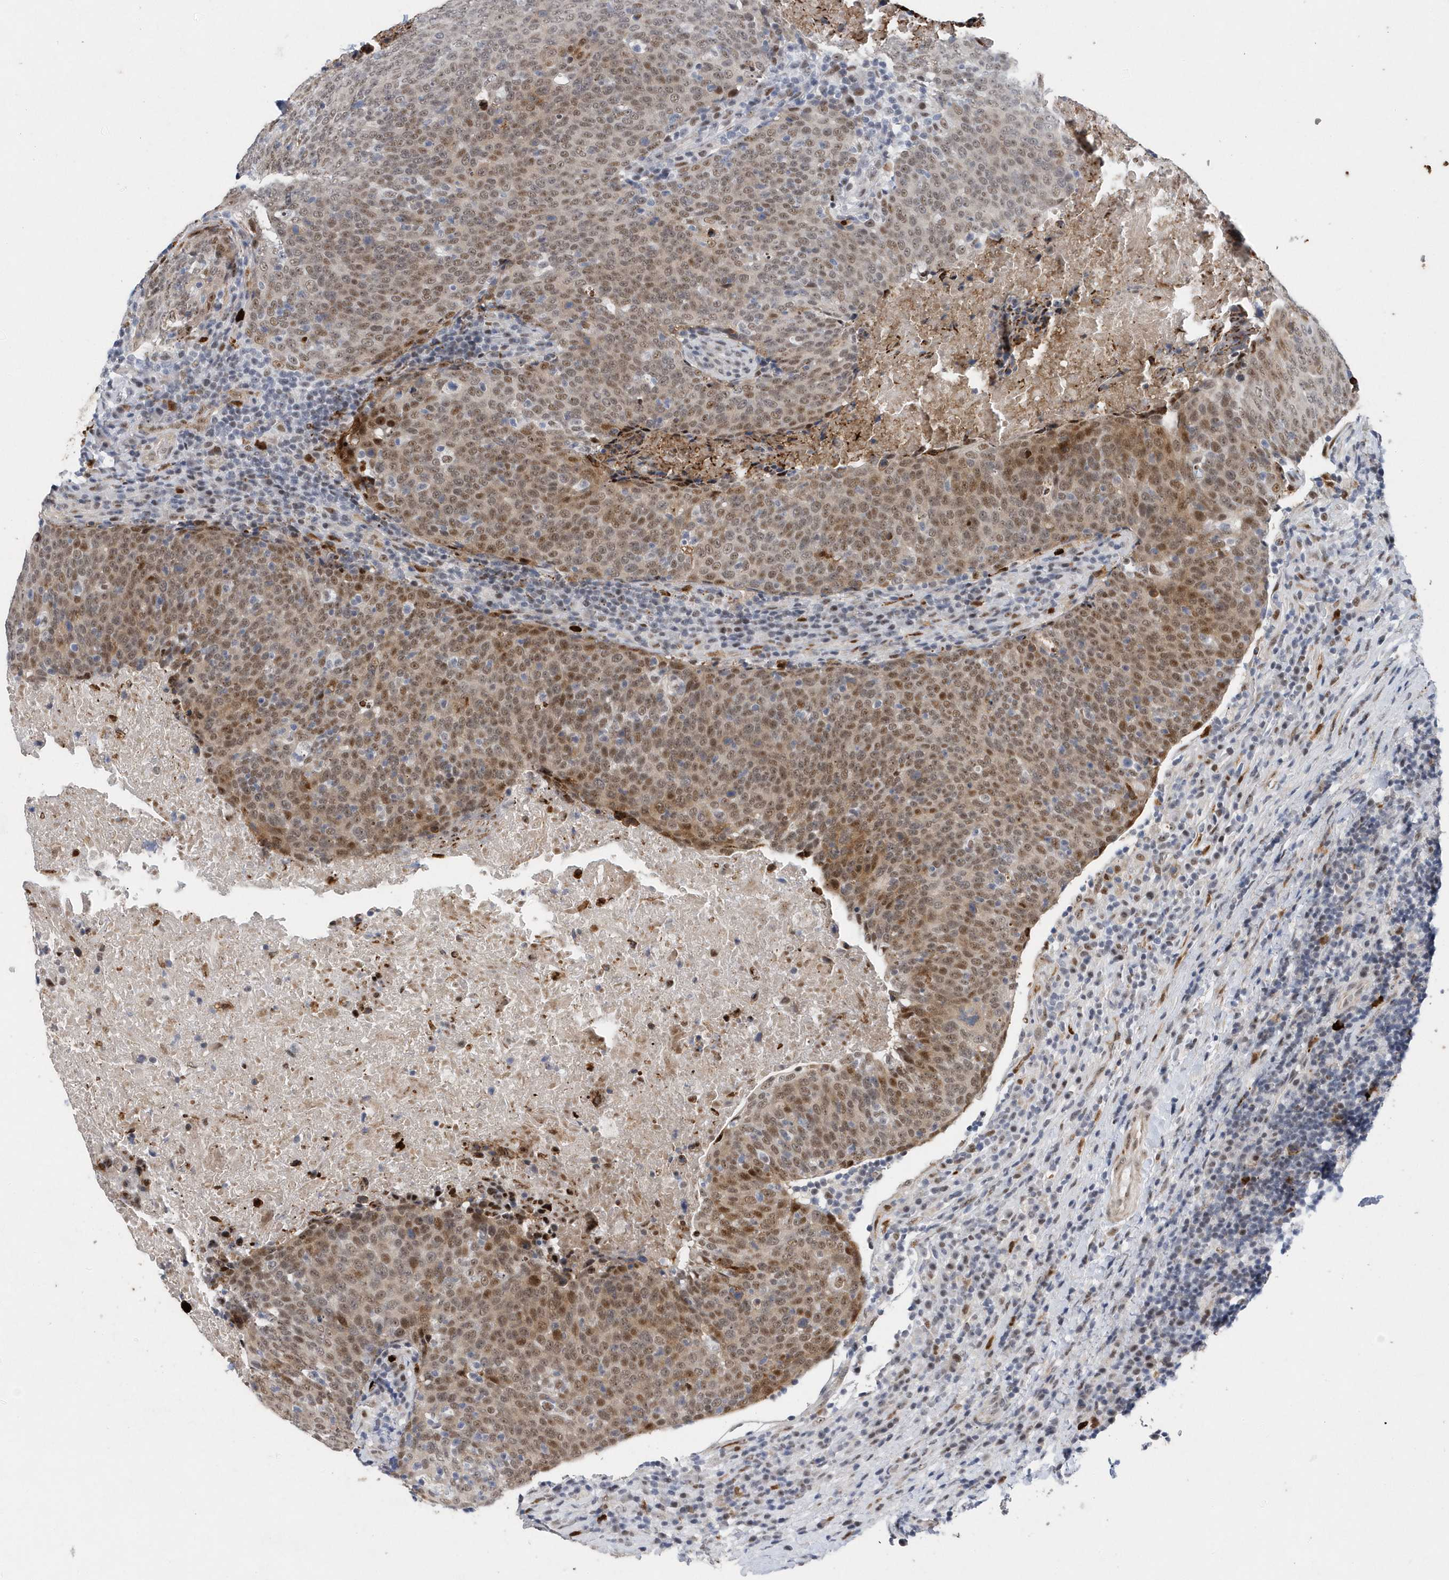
{"staining": {"intensity": "moderate", "quantity": ">75%", "location": "nuclear"}, "tissue": "head and neck cancer", "cell_type": "Tumor cells", "image_type": "cancer", "snomed": [{"axis": "morphology", "description": "Squamous cell carcinoma, NOS"}, {"axis": "morphology", "description": "Squamous cell carcinoma, metastatic, NOS"}, {"axis": "topography", "description": "Lymph node"}, {"axis": "topography", "description": "Head-Neck"}], "caption": "IHC (DAB (3,3'-diaminobenzidine)) staining of human head and neck cancer (metastatic squamous cell carcinoma) shows moderate nuclear protein staining in approximately >75% of tumor cells. (IHC, brightfield microscopy, high magnification).", "gene": "RPP30", "patient": {"sex": "male", "age": 62}}